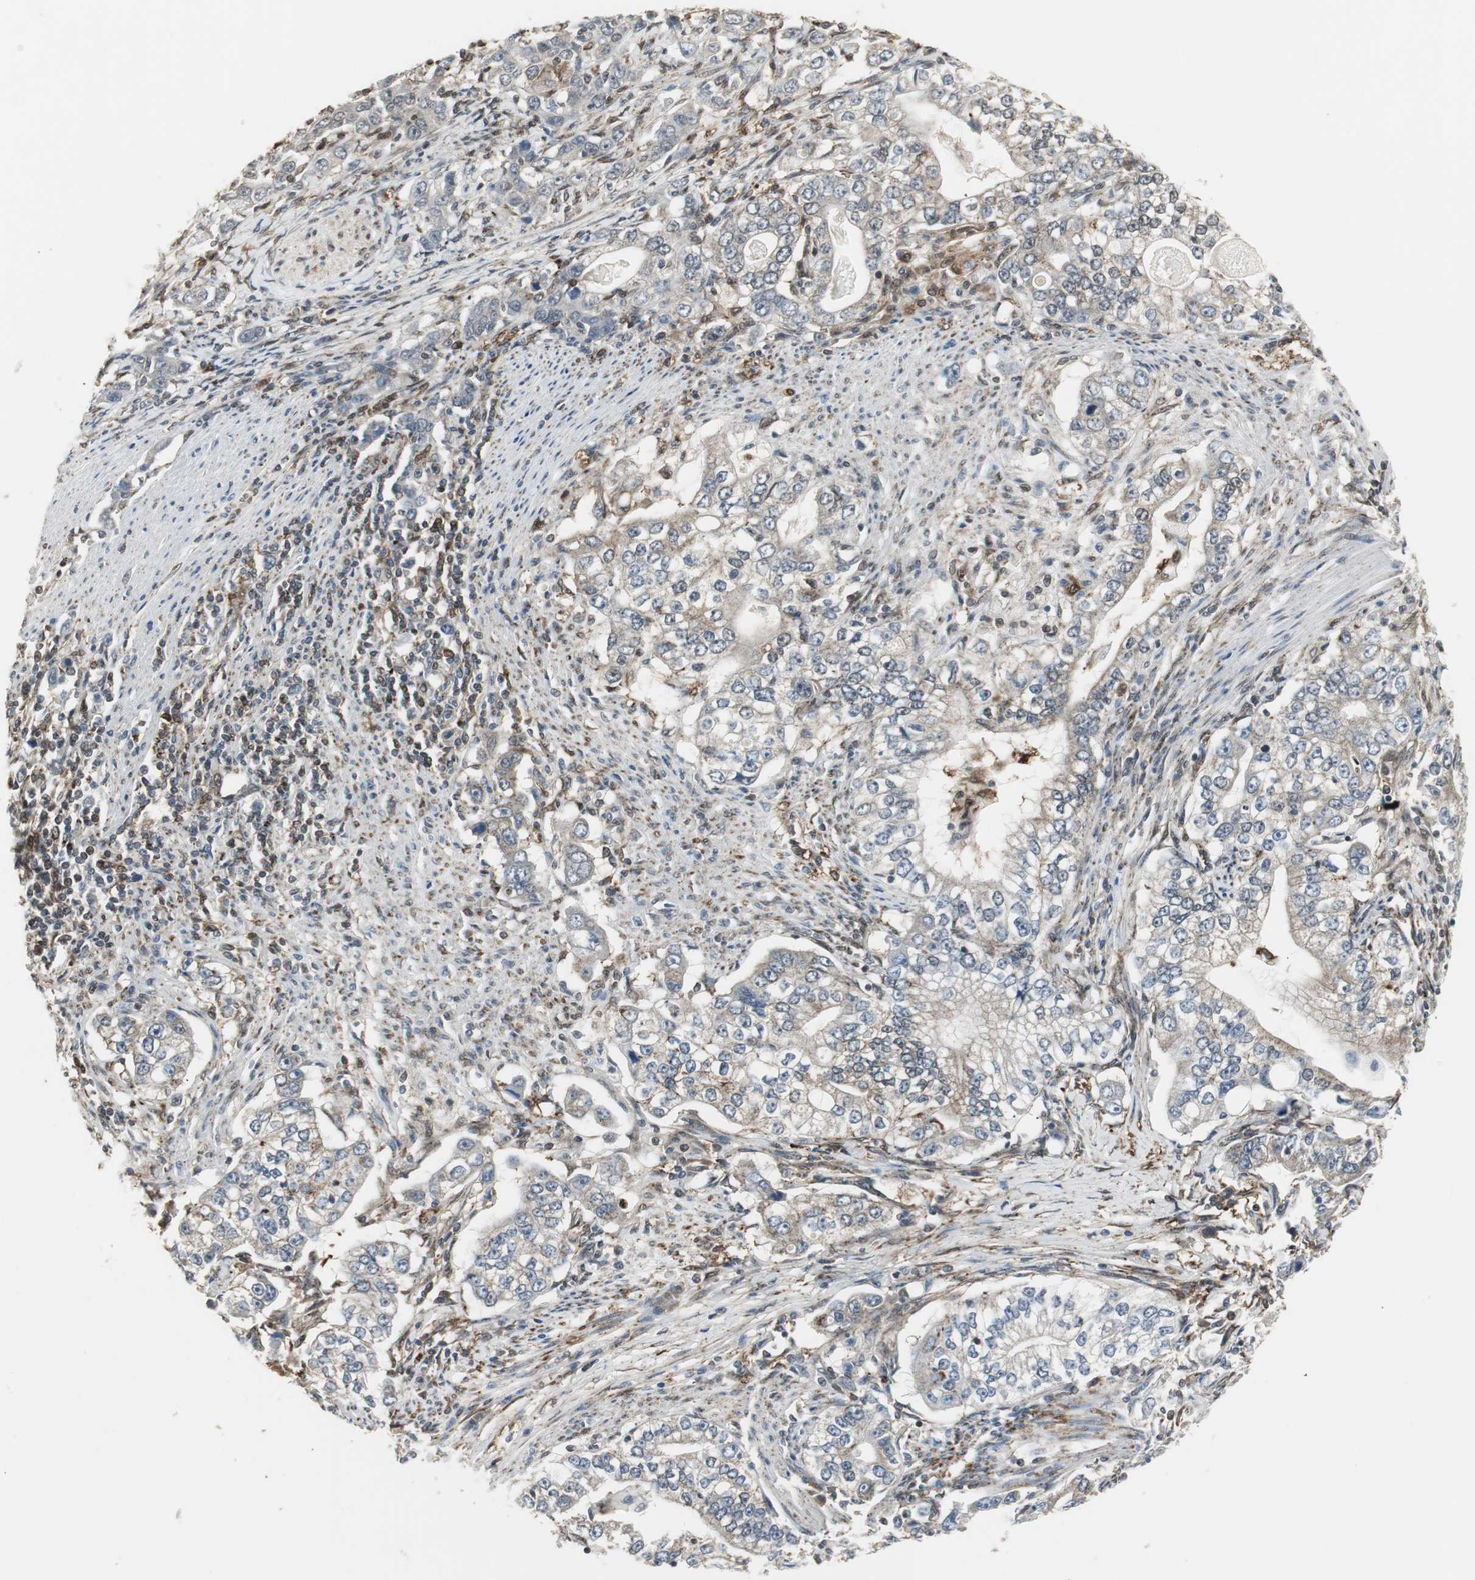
{"staining": {"intensity": "moderate", "quantity": "<25%", "location": "cytoplasmic/membranous"}, "tissue": "stomach cancer", "cell_type": "Tumor cells", "image_type": "cancer", "snomed": [{"axis": "morphology", "description": "Adenocarcinoma, NOS"}, {"axis": "topography", "description": "Stomach, lower"}], "caption": "Stomach cancer (adenocarcinoma) stained with a brown dye exhibits moderate cytoplasmic/membranous positive positivity in approximately <25% of tumor cells.", "gene": "PLIN3", "patient": {"sex": "female", "age": 72}}